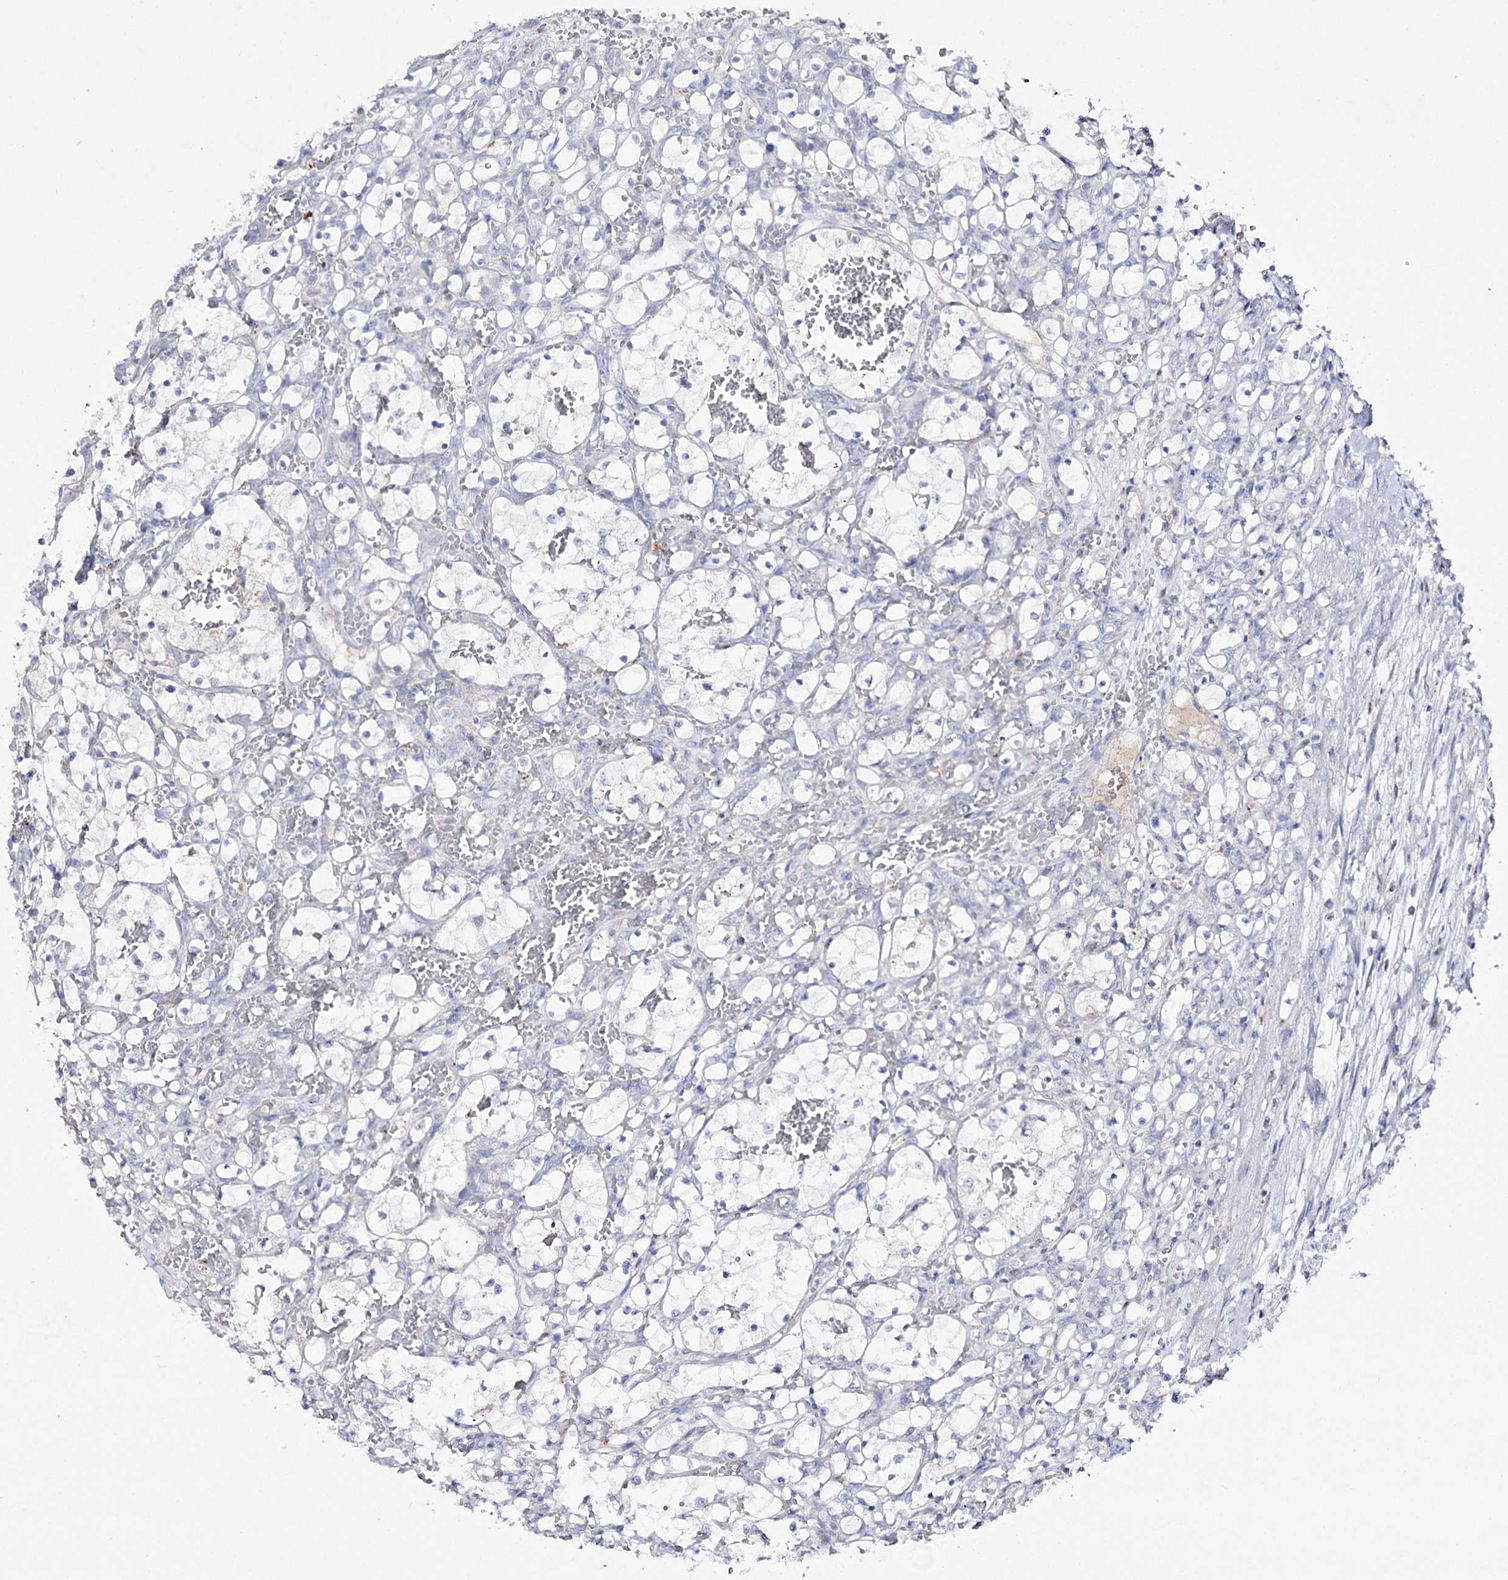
{"staining": {"intensity": "negative", "quantity": "none", "location": "none"}, "tissue": "renal cancer", "cell_type": "Tumor cells", "image_type": "cancer", "snomed": [{"axis": "morphology", "description": "Adenocarcinoma, NOS"}, {"axis": "topography", "description": "Kidney"}], "caption": "Renal cancer was stained to show a protein in brown. There is no significant expression in tumor cells.", "gene": "NAGLU", "patient": {"sex": "female", "age": 69}}